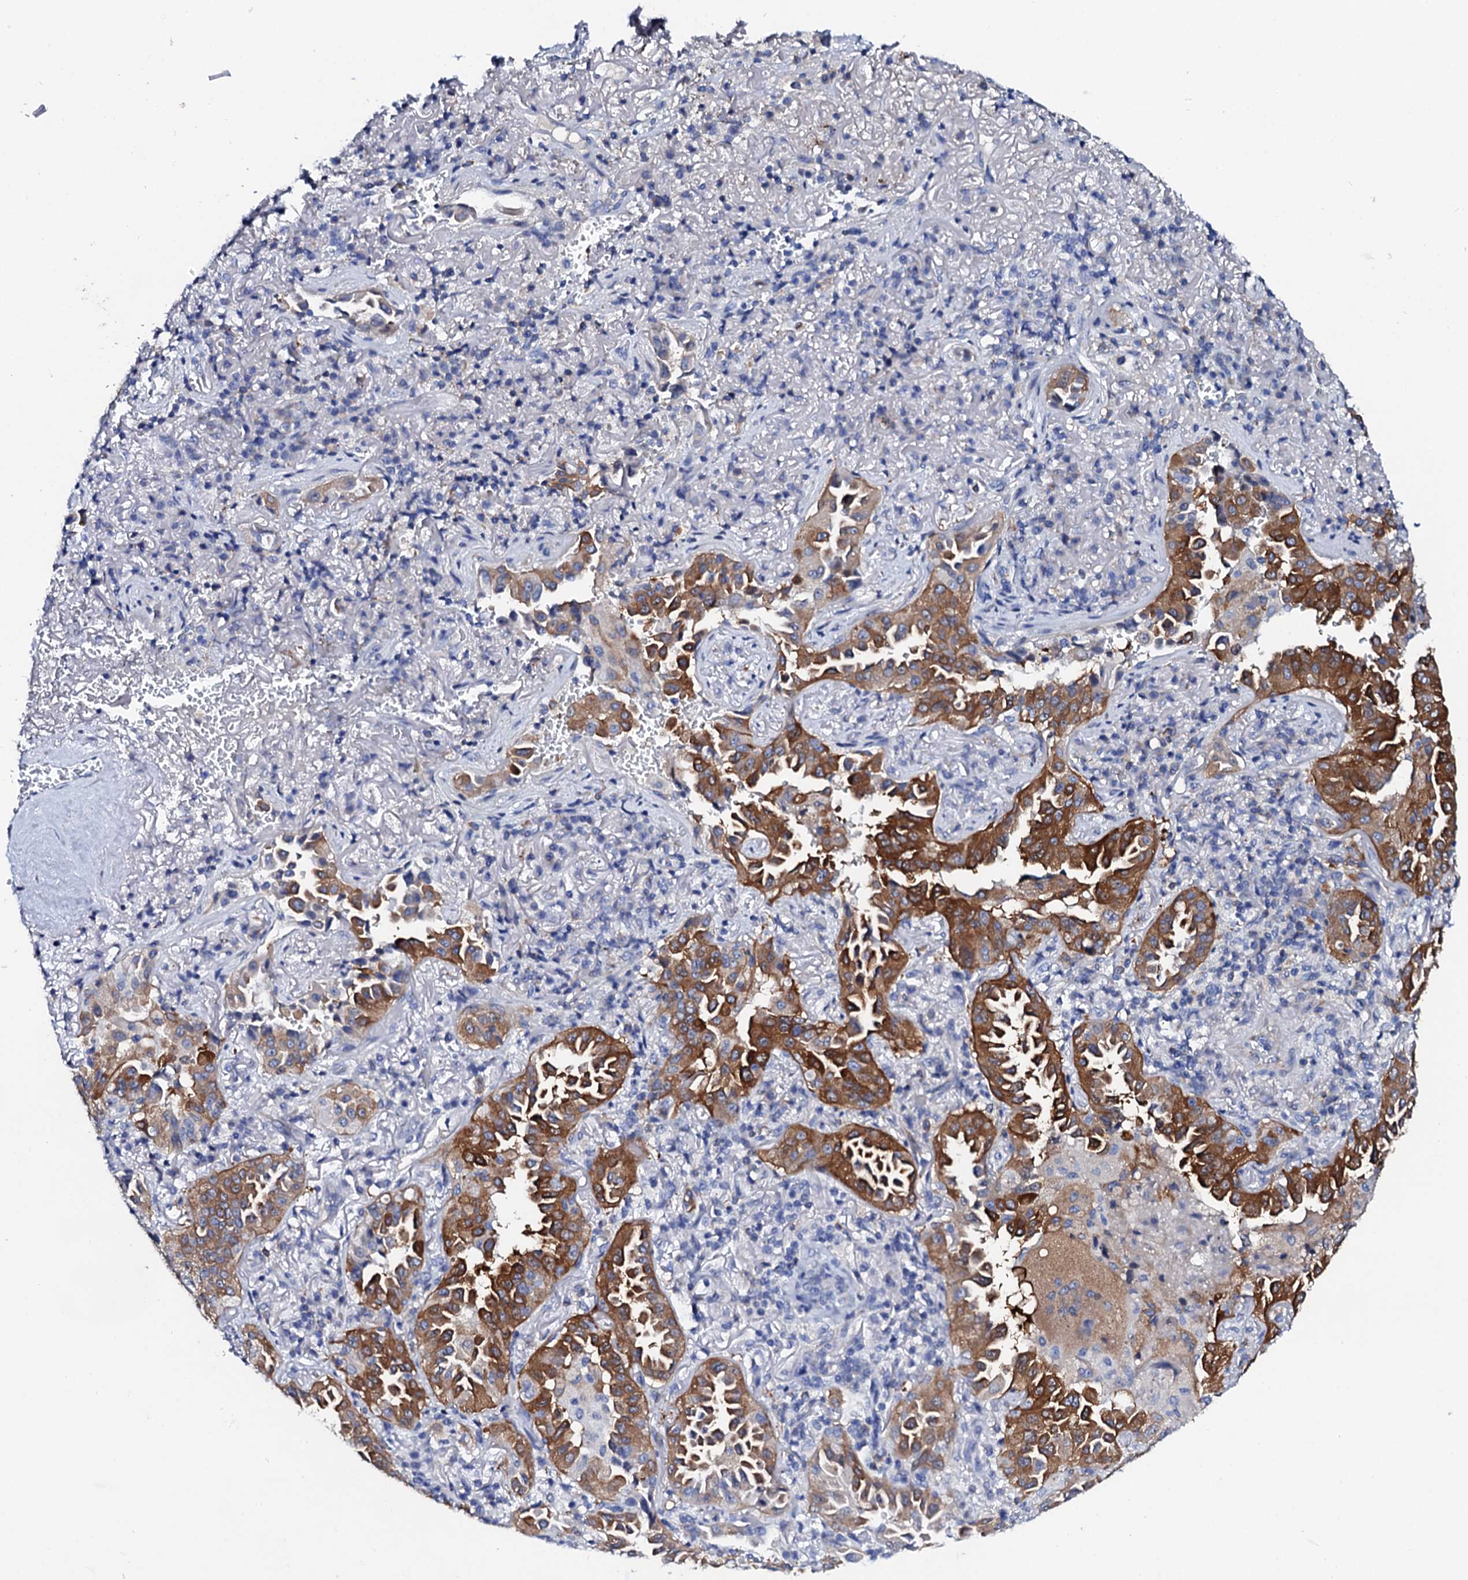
{"staining": {"intensity": "moderate", "quantity": ">75%", "location": "cytoplasmic/membranous"}, "tissue": "lung cancer", "cell_type": "Tumor cells", "image_type": "cancer", "snomed": [{"axis": "morphology", "description": "Adenocarcinoma, NOS"}, {"axis": "topography", "description": "Lung"}], "caption": "This is a photomicrograph of immunohistochemistry (IHC) staining of lung cancer (adenocarcinoma), which shows moderate expression in the cytoplasmic/membranous of tumor cells.", "gene": "GLB1L3", "patient": {"sex": "female", "age": 69}}